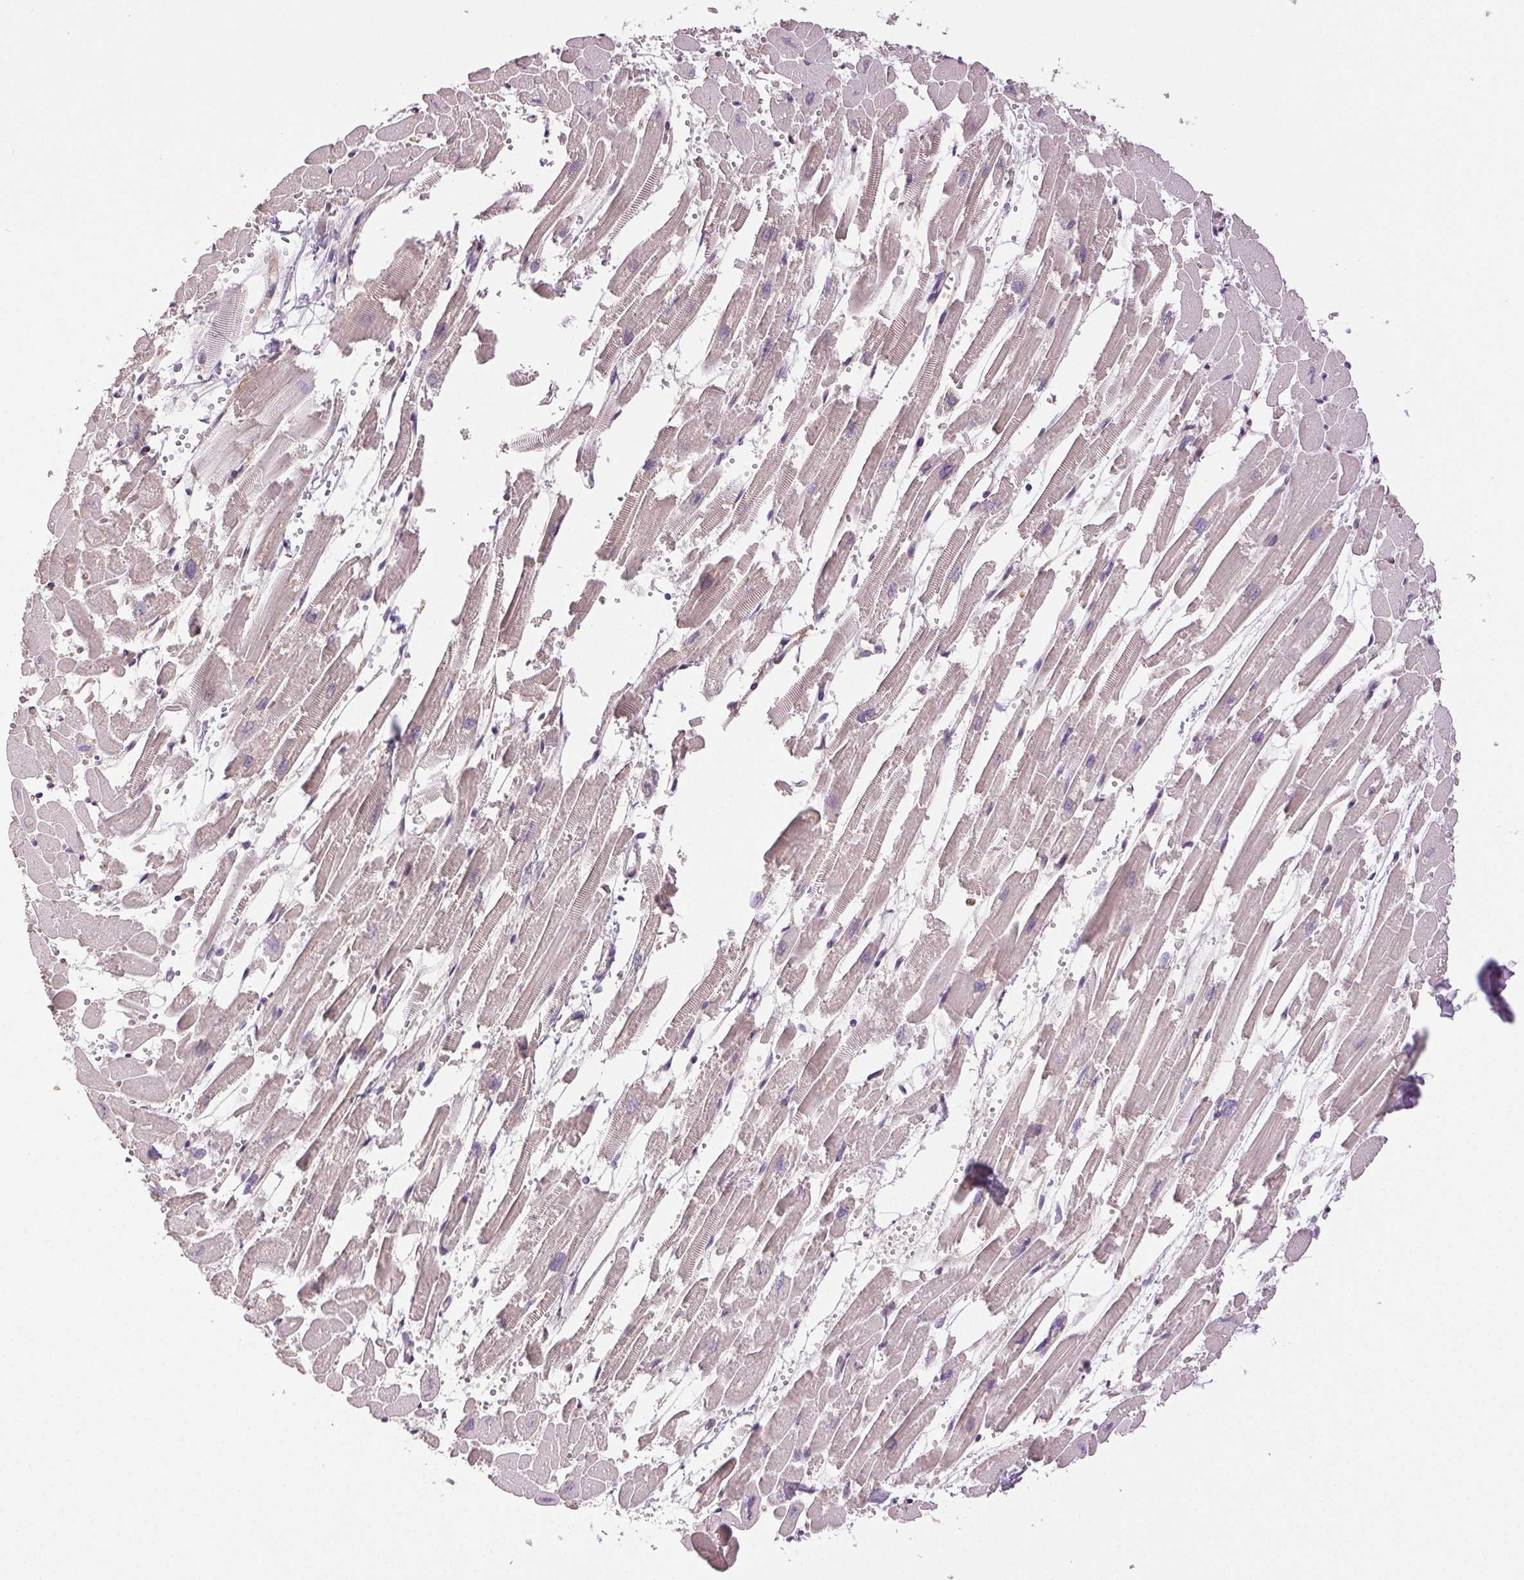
{"staining": {"intensity": "weak", "quantity": "25%-75%", "location": "cytoplasmic/membranous"}, "tissue": "heart muscle", "cell_type": "Cardiomyocytes", "image_type": "normal", "snomed": [{"axis": "morphology", "description": "Normal tissue, NOS"}, {"axis": "topography", "description": "Heart"}], "caption": "IHC (DAB) staining of normal human heart muscle reveals weak cytoplasmic/membranous protein staining in about 25%-75% of cardiomyocytes. Nuclei are stained in blue.", "gene": "TMEM253", "patient": {"sex": "female", "age": 52}}